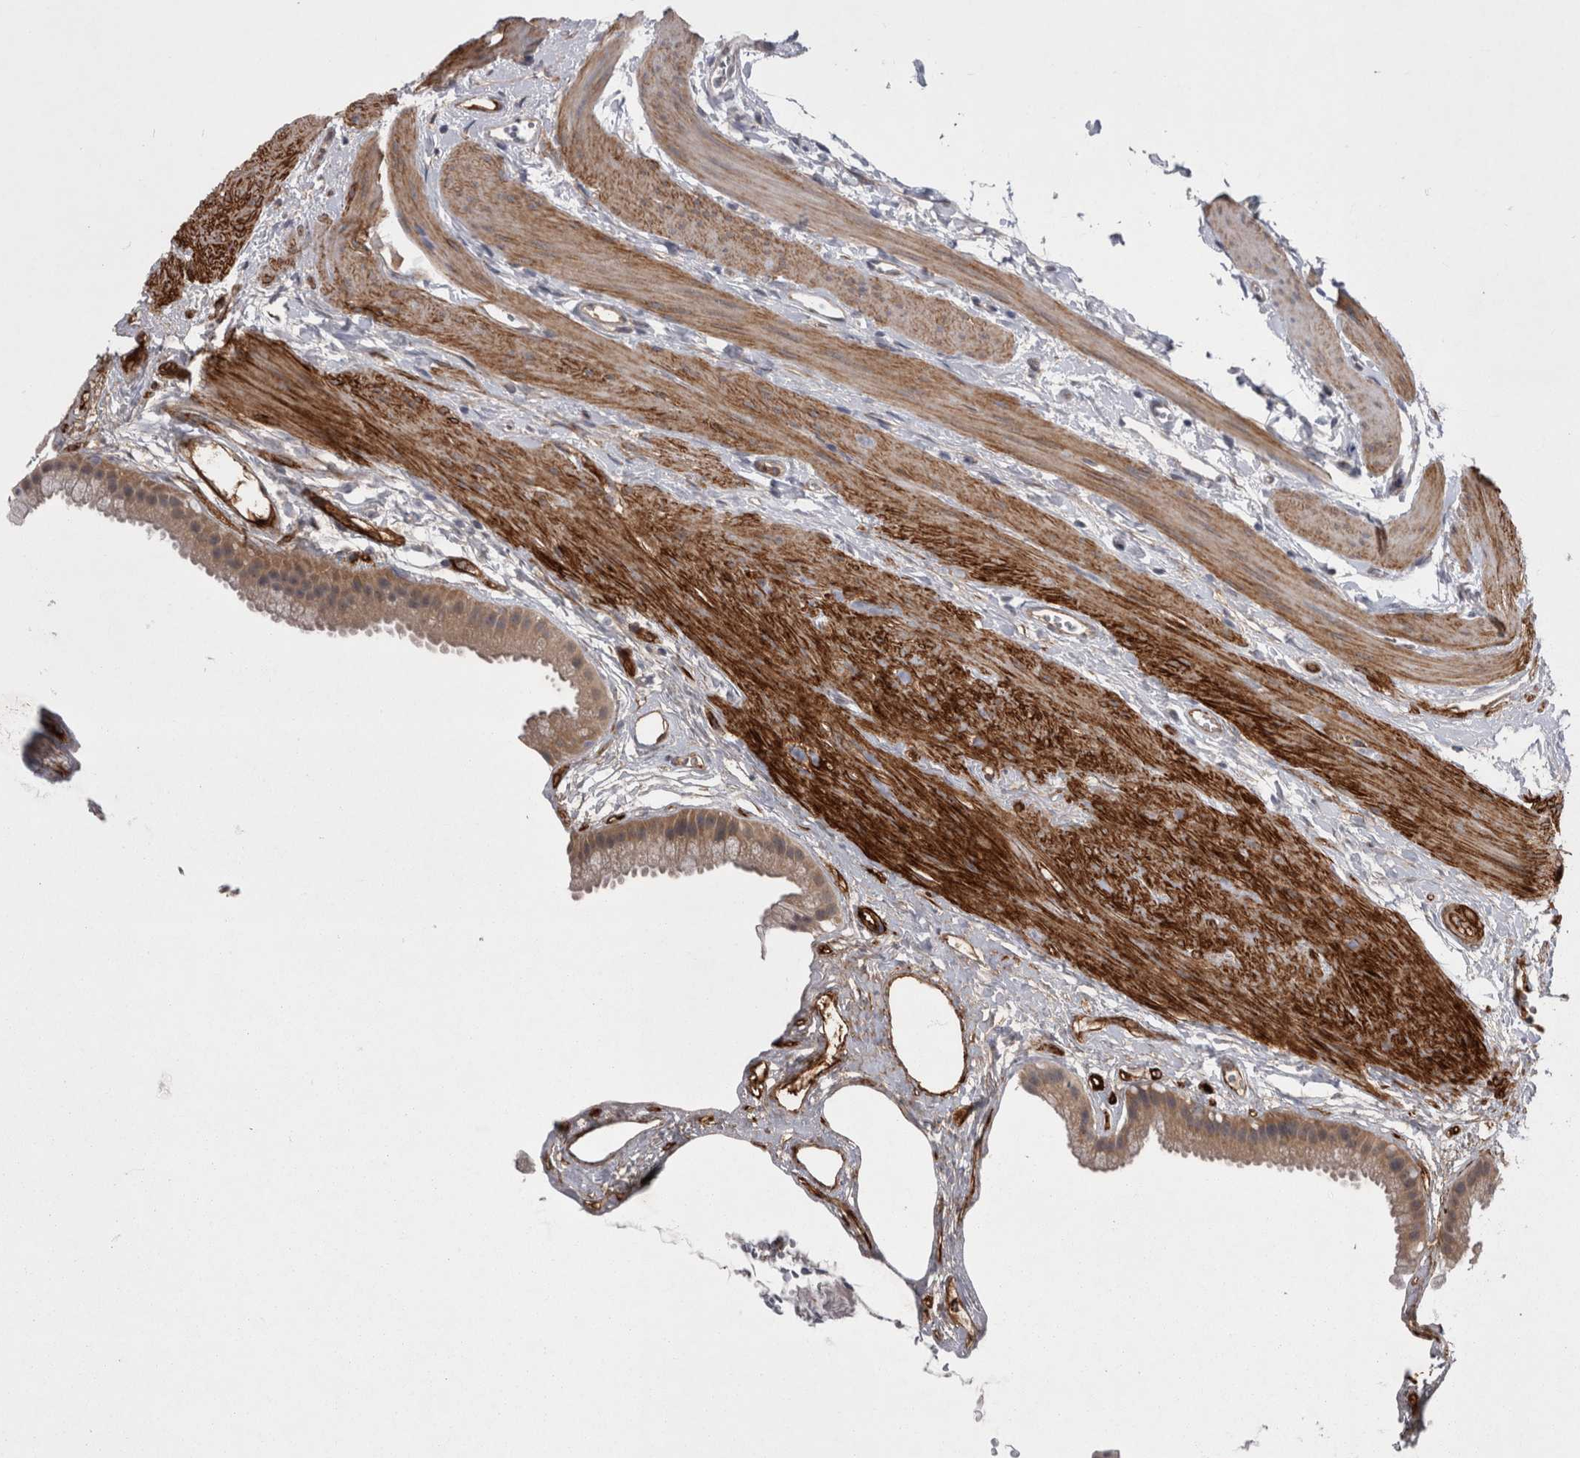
{"staining": {"intensity": "weak", "quantity": ">75%", "location": "cytoplasmic/membranous"}, "tissue": "gallbladder", "cell_type": "Glandular cells", "image_type": "normal", "snomed": [{"axis": "morphology", "description": "Normal tissue, NOS"}, {"axis": "topography", "description": "Gallbladder"}], "caption": "Human gallbladder stained with a protein marker reveals weak staining in glandular cells.", "gene": "DDX6", "patient": {"sex": "female", "age": 64}}